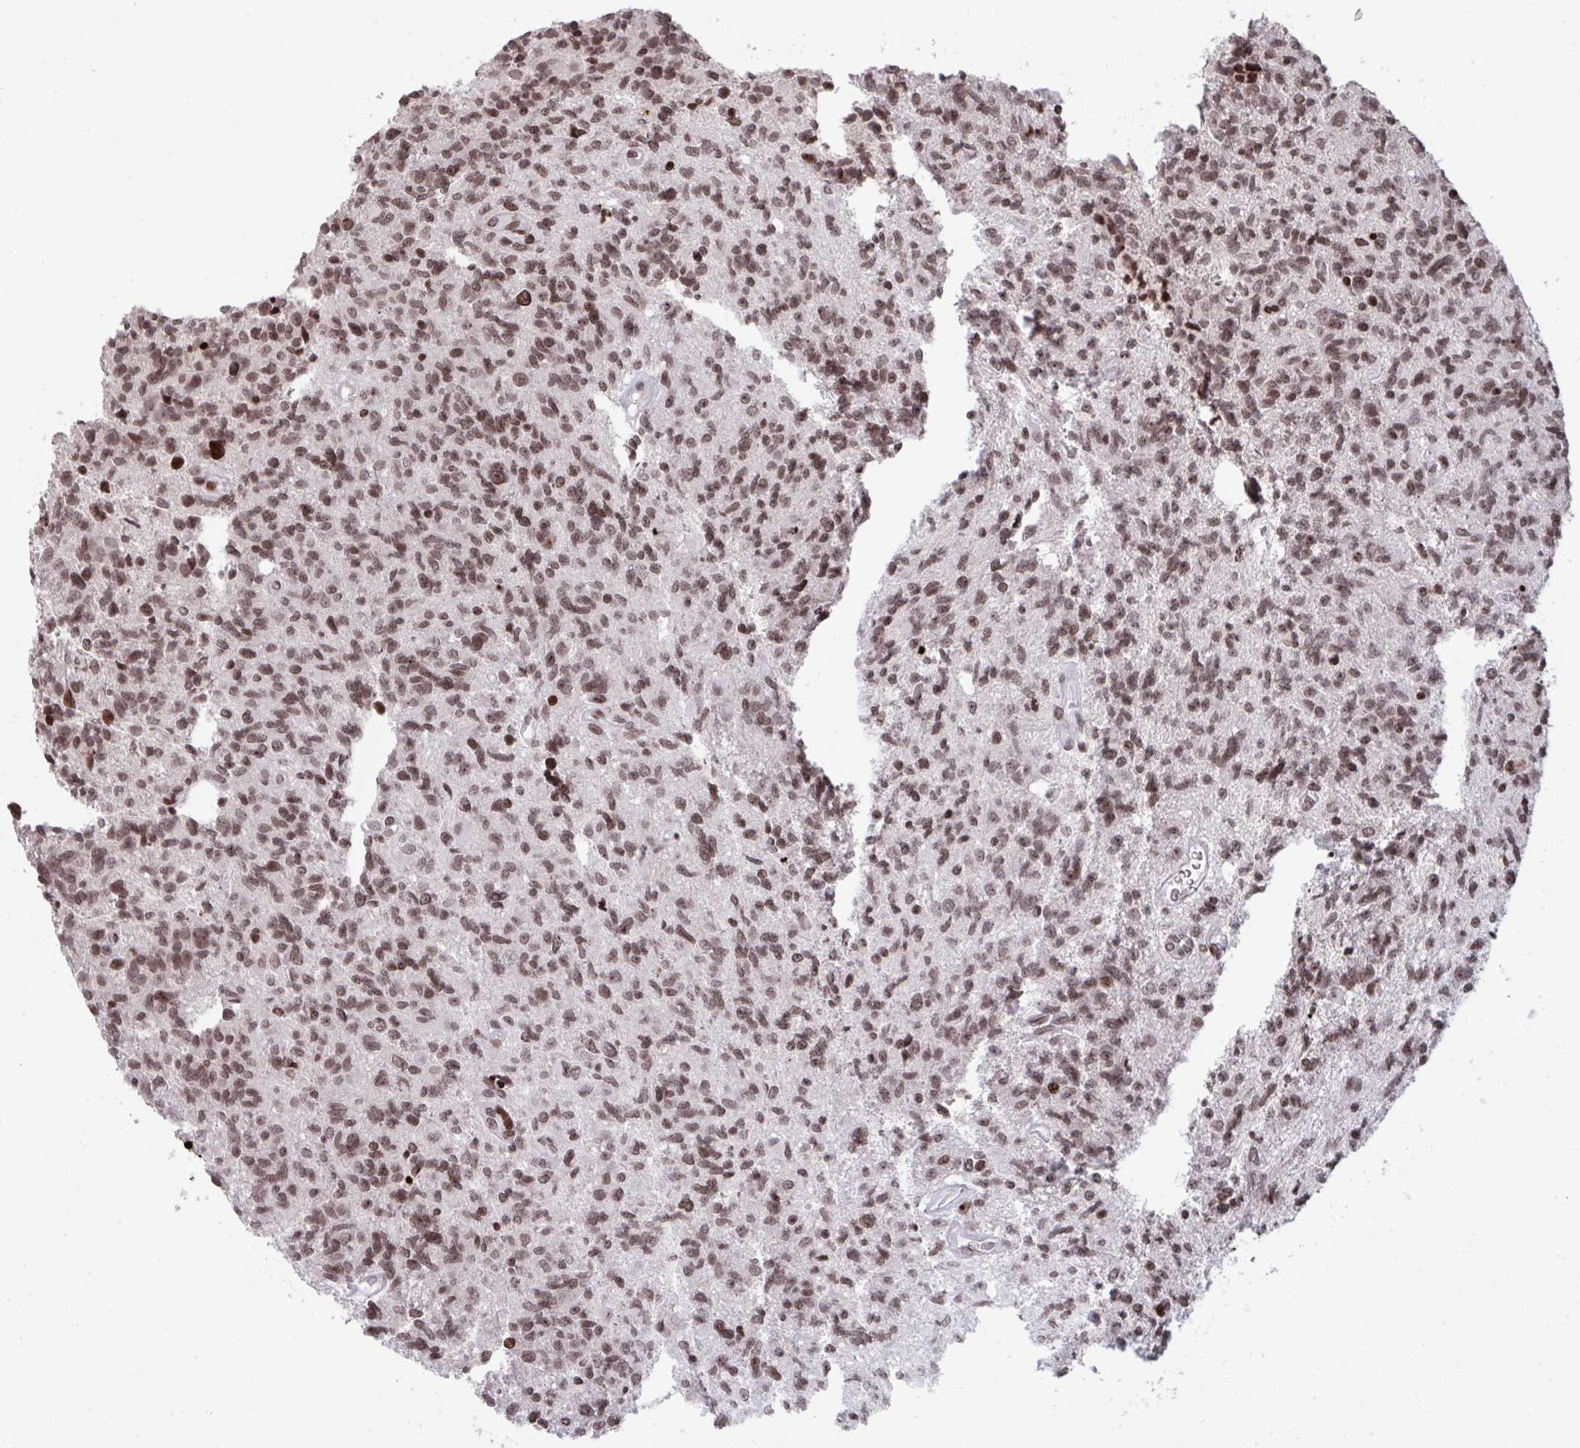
{"staining": {"intensity": "moderate", "quantity": ">75%", "location": "nuclear"}, "tissue": "glioma", "cell_type": "Tumor cells", "image_type": "cancer", "snomed": [{"axis": "morphology", "description": "Glioma, malignant, High grade"}, {"axis": "topography", "description": "Brain"}], "caption": "Malignant glioma (high-grade) stained with immunohistochemistry (IHC) reveals moderate nuclear staining in approximately >75% of tumor cells.", "gene": "NIP7", "patient": {"sex": "male", "age": 29}}